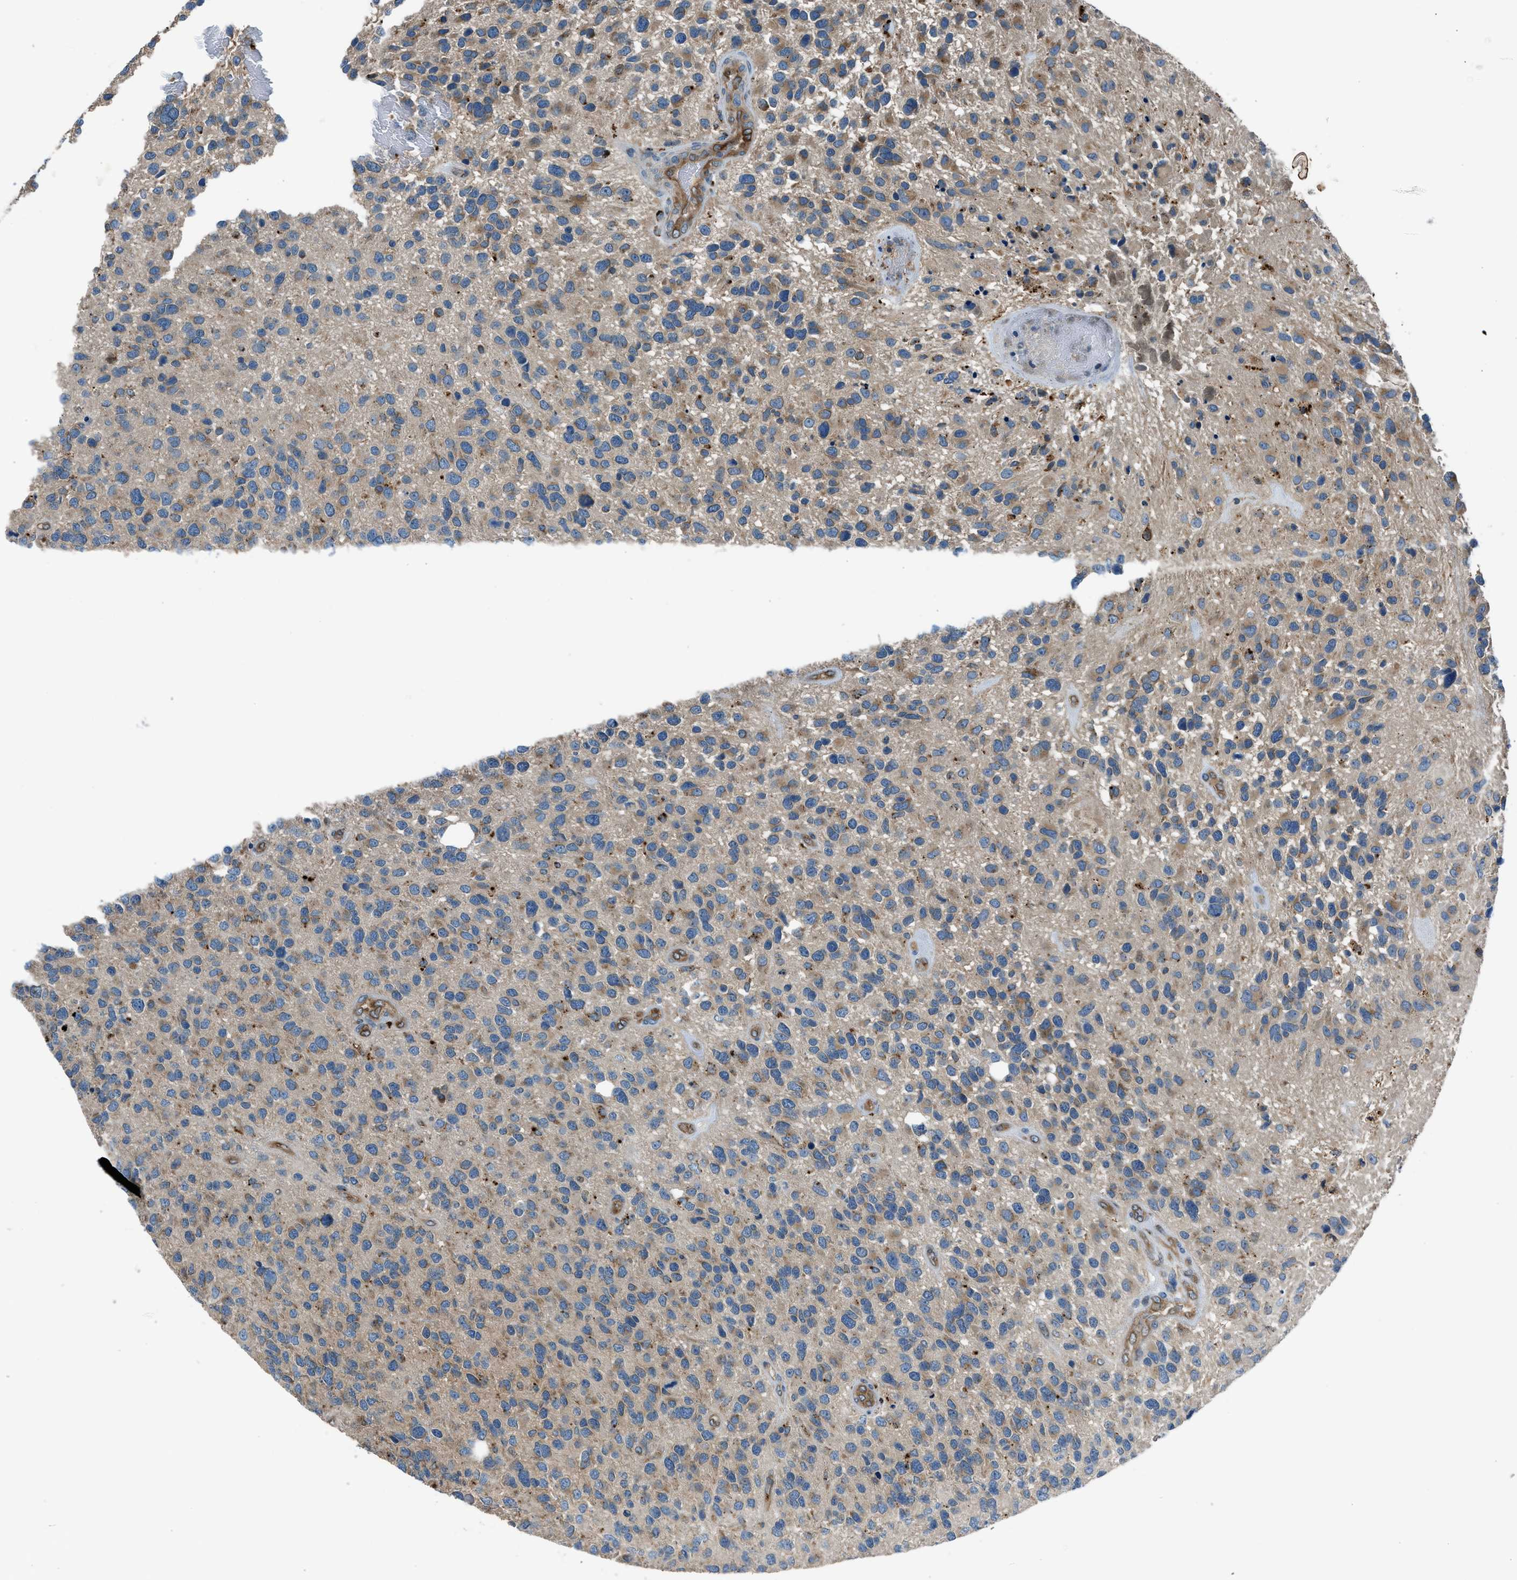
{"staining": {"intensity": "moderate", "quantity": "<25%", "location": "cytoplasmic/membranous"}, "tissue": "glioma", "cell_type": "Tumor cells", "image_type": "cancer", "snomed": [{"axis": "morphology", "description": "Glioma, malignant, High grade"}, {"axis": "topography", "description": "Brain"}], "caption": "An IHC image of neoplastic tissue is shown. Protein staining in brown labels moderate cytoplasmic/membranous positivity in glioma within tumor cells. Immunohistochemistry stains the protein in brown and the nuclei are stained blue.", "gene": "LMBR1", "patient": {"sex": "female", "age": 58}}